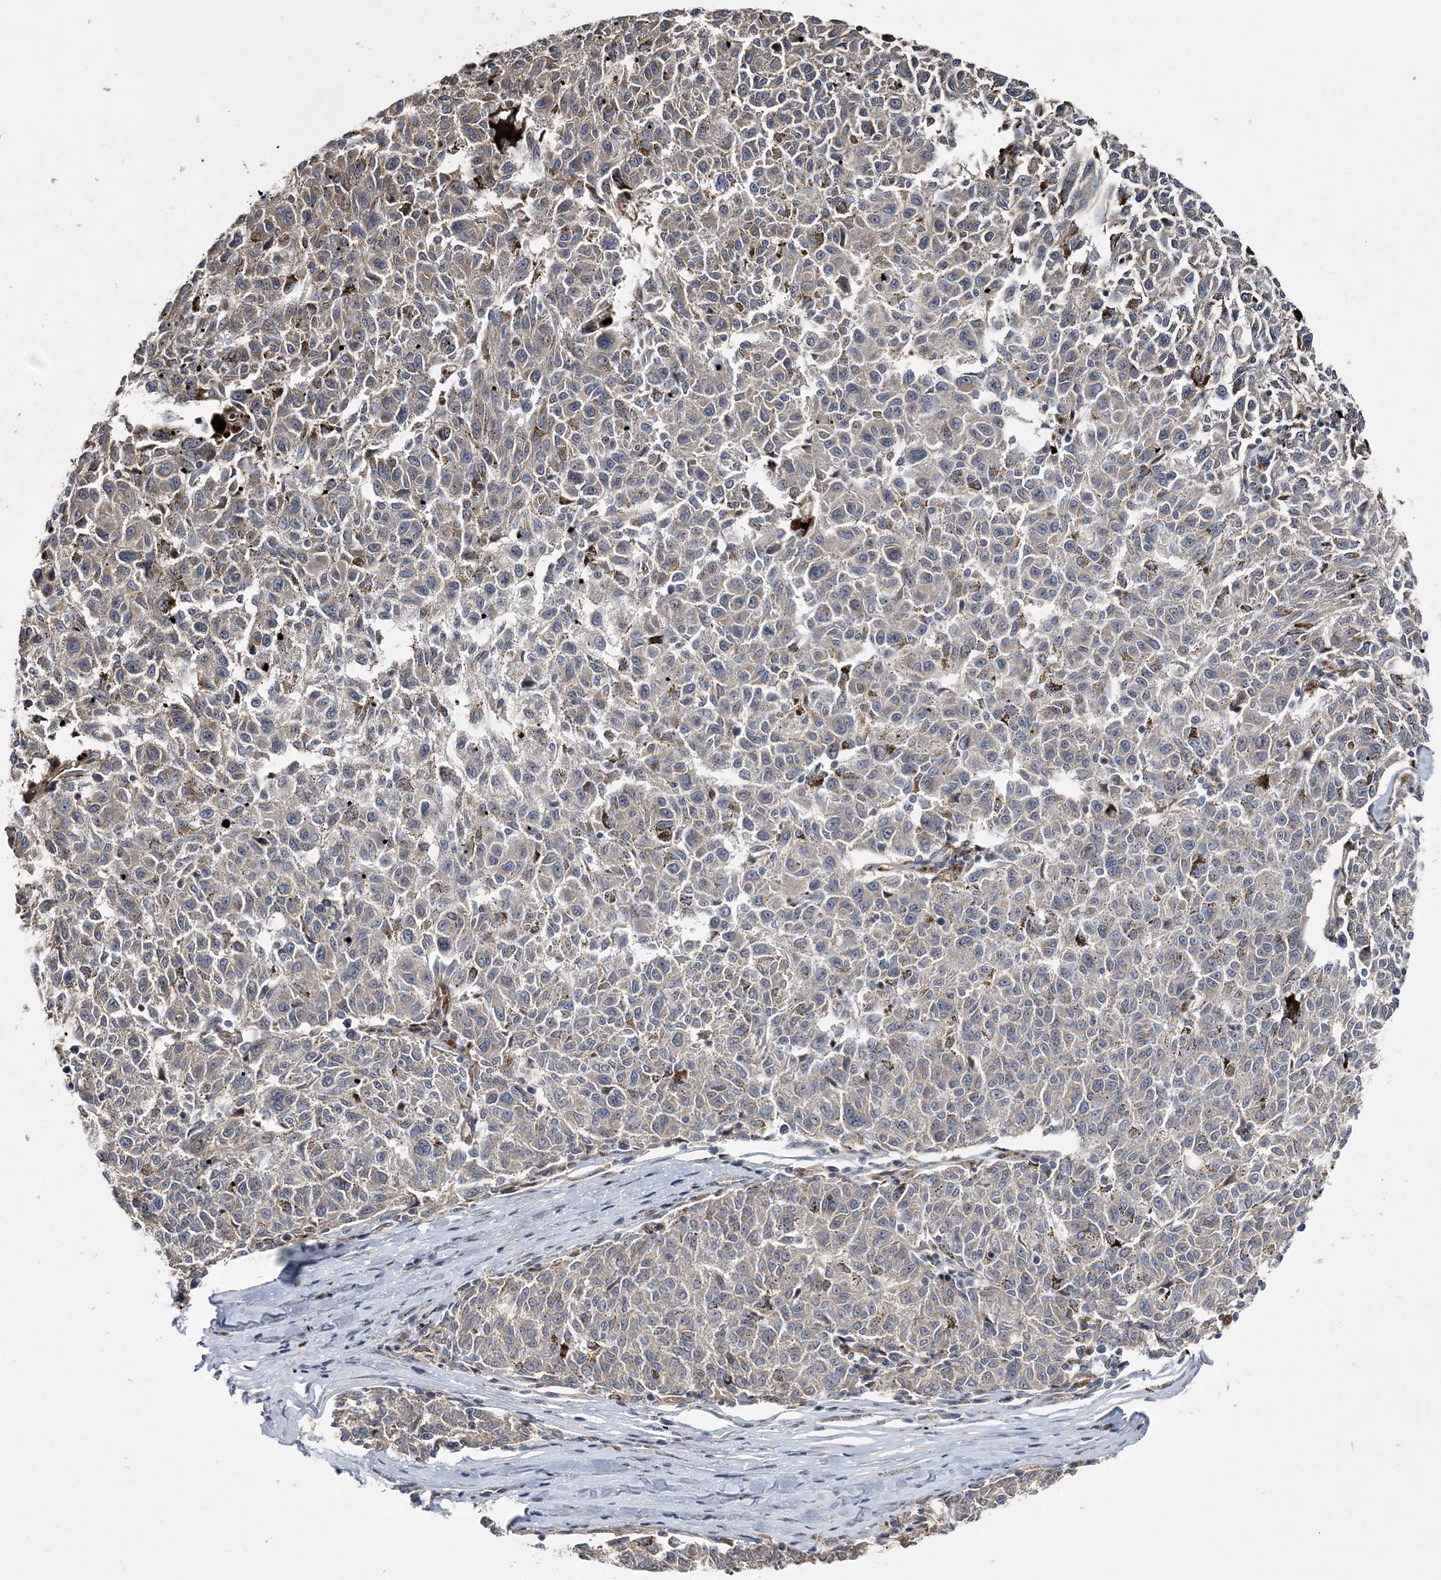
{"staining": {"intensity": "weak", "quantity": "25%-75%", "location": "cytoplasmic/membranous"}, "tissue": "melanoma", "cell_type": "Tumor cells", "image_type": "cancer", "snomed": [{"axis": "morphology", "description": "Malignant melanoma, NOS"}, {"axis": "topography", "description": "Skin"}], "caption": "Protein expression analysis of human malignant melanoma reveals weak cytoplasmic/membranous positivity in approximately 25%-75% of tumor cells. The staining is performed using DAB (3,3'-diaminobenzidine) brown chromogen to label protein expression. The nuclei are counter-stained blue using hematoxylin.", "gene": "CALN1", "patient": {"sex": "female", "age": 72}}